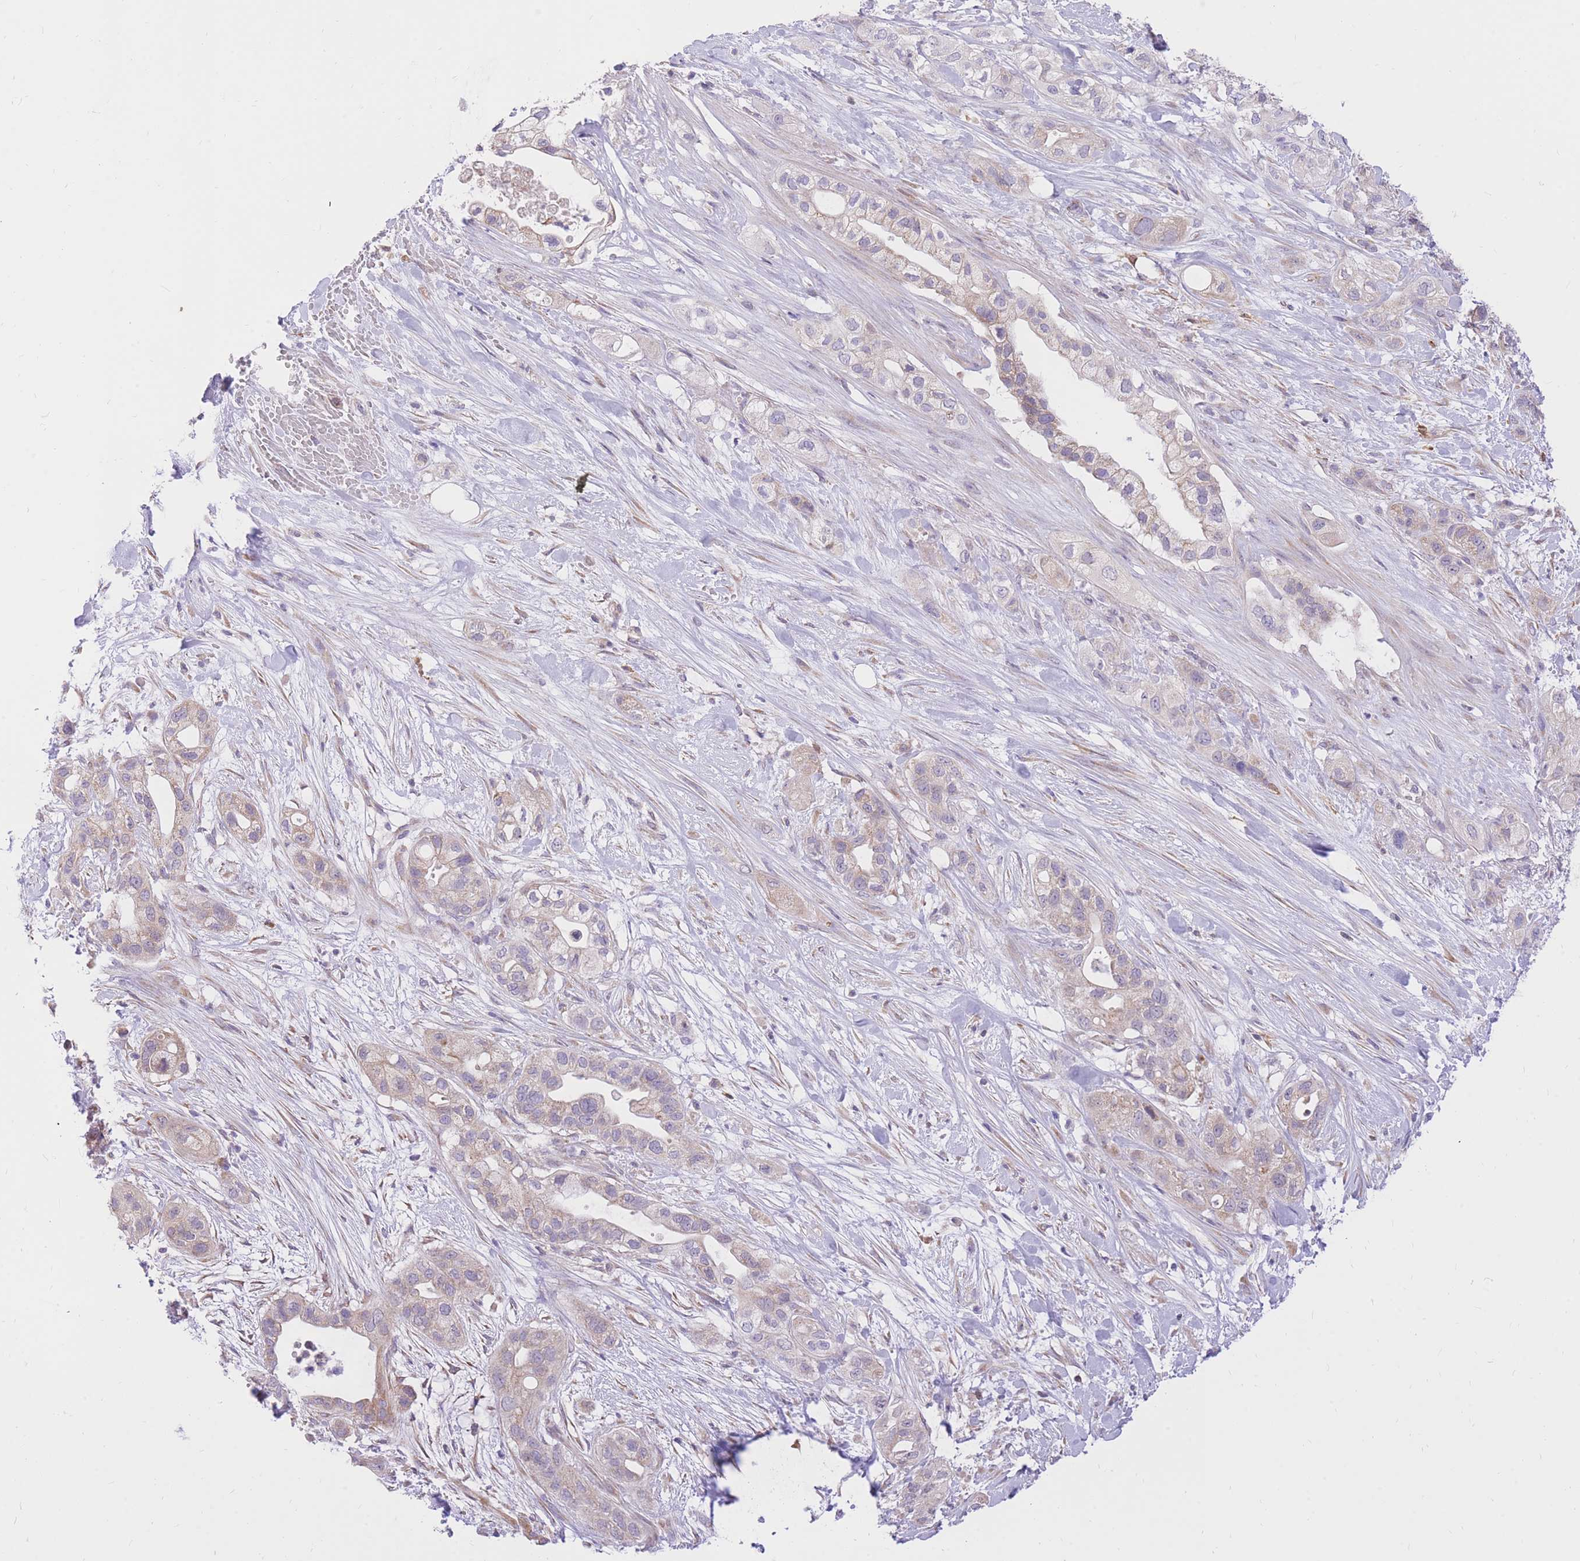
{"staining": {"intensity": "weak", "quantity": "25%-75%", "location": "cytoplasmic/membranous"}, "tissue": "pancreatic cancer", "cell_type": "Tumor cells", "image_type": "cancer", "snomed": [{"axis": "morphology", "description": "Adenocarcinoma, NOS"}, {"axis": "topography", "description": "Pancreas"}], "caption": "Immunohistochemical staining of adenocarcinoma (pancreatic) exhibits low levels of weak cytoplasmic/membranous expression in approximately 25%-75% of tumor cells. (Brightfield microscopy of DAB IHC at high magnification).", "gene": "TOPAZ1", "patient": {"sex": "male", "age": 44}}